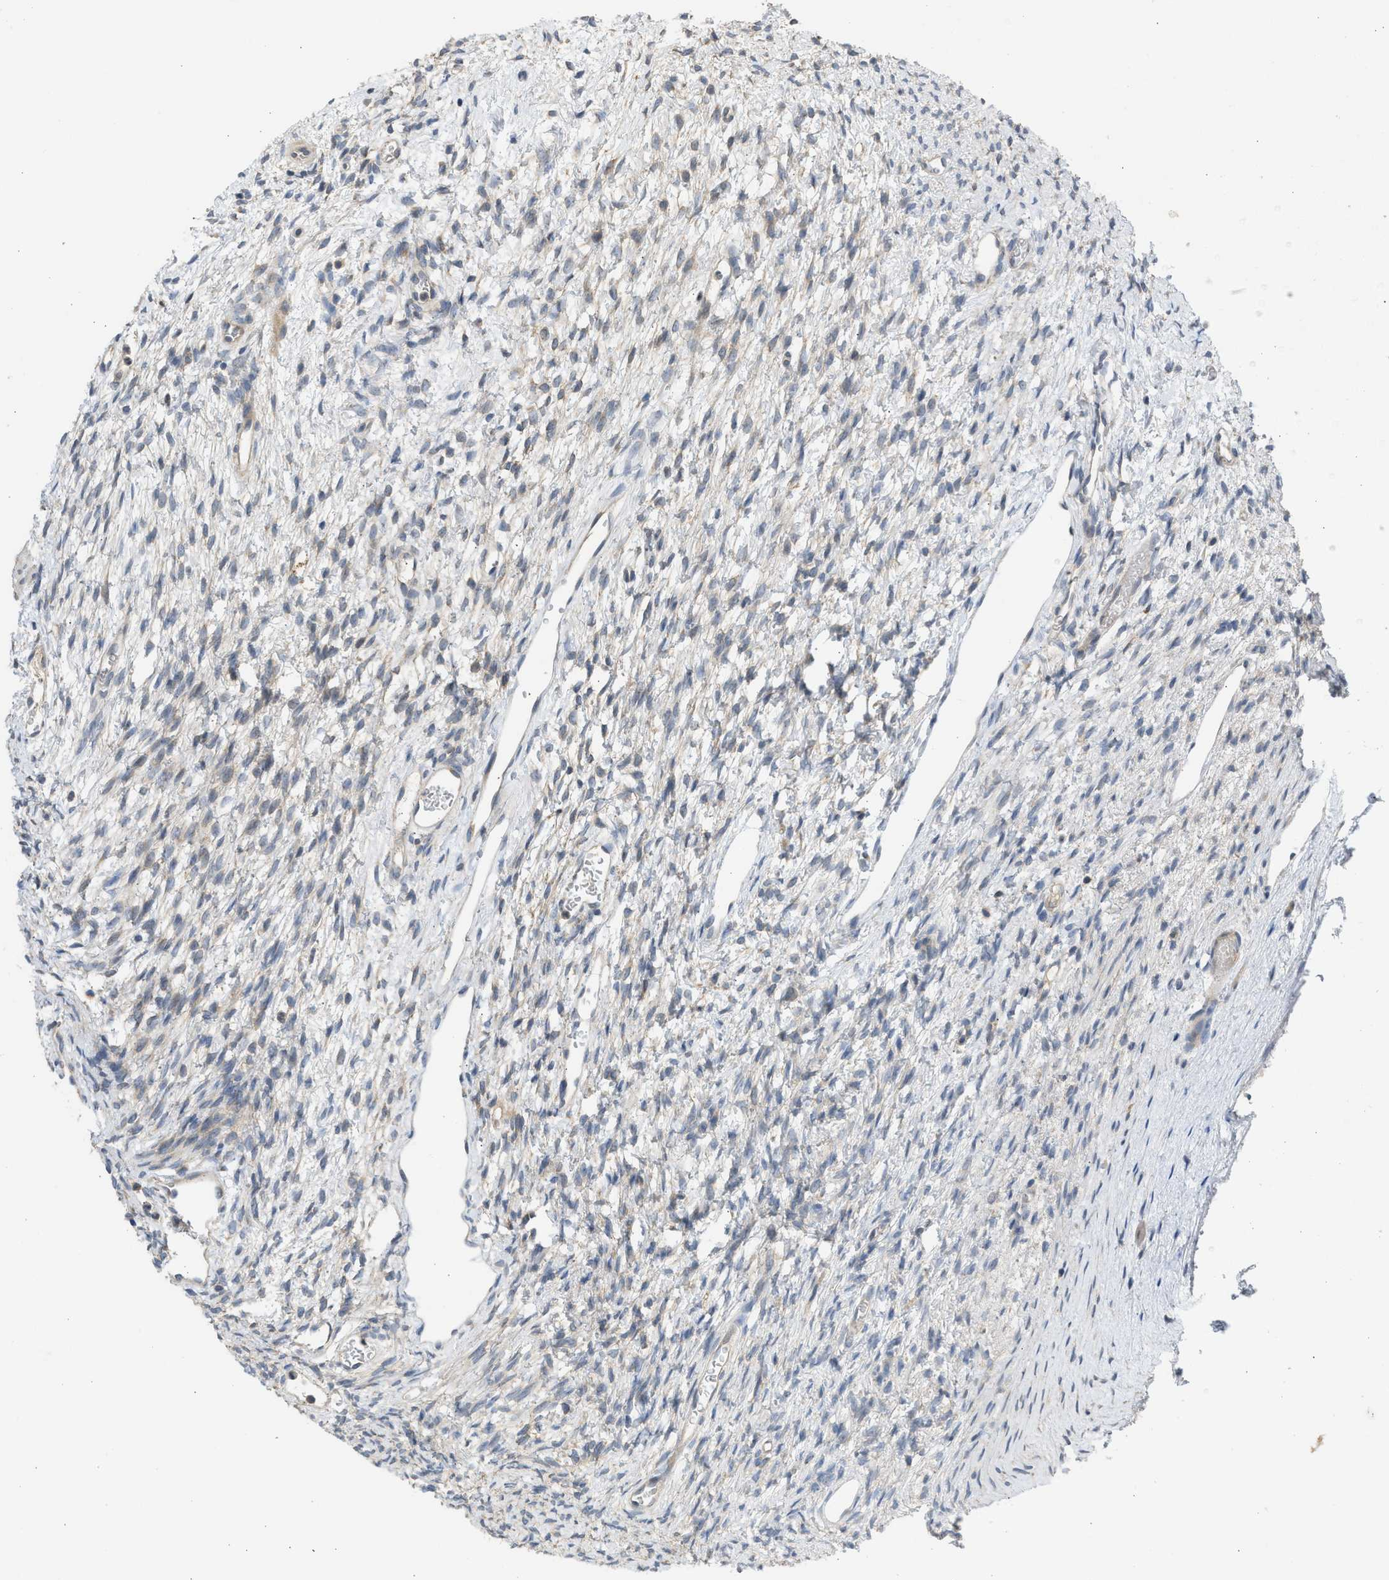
{"staining": {"intensity": "strong", "quantity": ">75%", "location": "cytoplasmic/membranous"}, "tissue": "ovary", "cell_type": "Follicle cells", "image_type": "normal", "snomed": [{"axis": "morphology", "description": "Normal tissue, NOS"}, {"axis": "topography", "description": "Ovary"}], "caption": "Follicle cells show high levels of strong cytoplasmic/membranous expression in approximately >75% of cells in normal ovary. The staining was performed using DAB (3,3'-diaminobenzidine), with brown indicating positive protein expression. Nuclei are stained blue with hematoxylin.", "gene": "CYP1A1", "patient": {"sex": "female", "age": 33}}